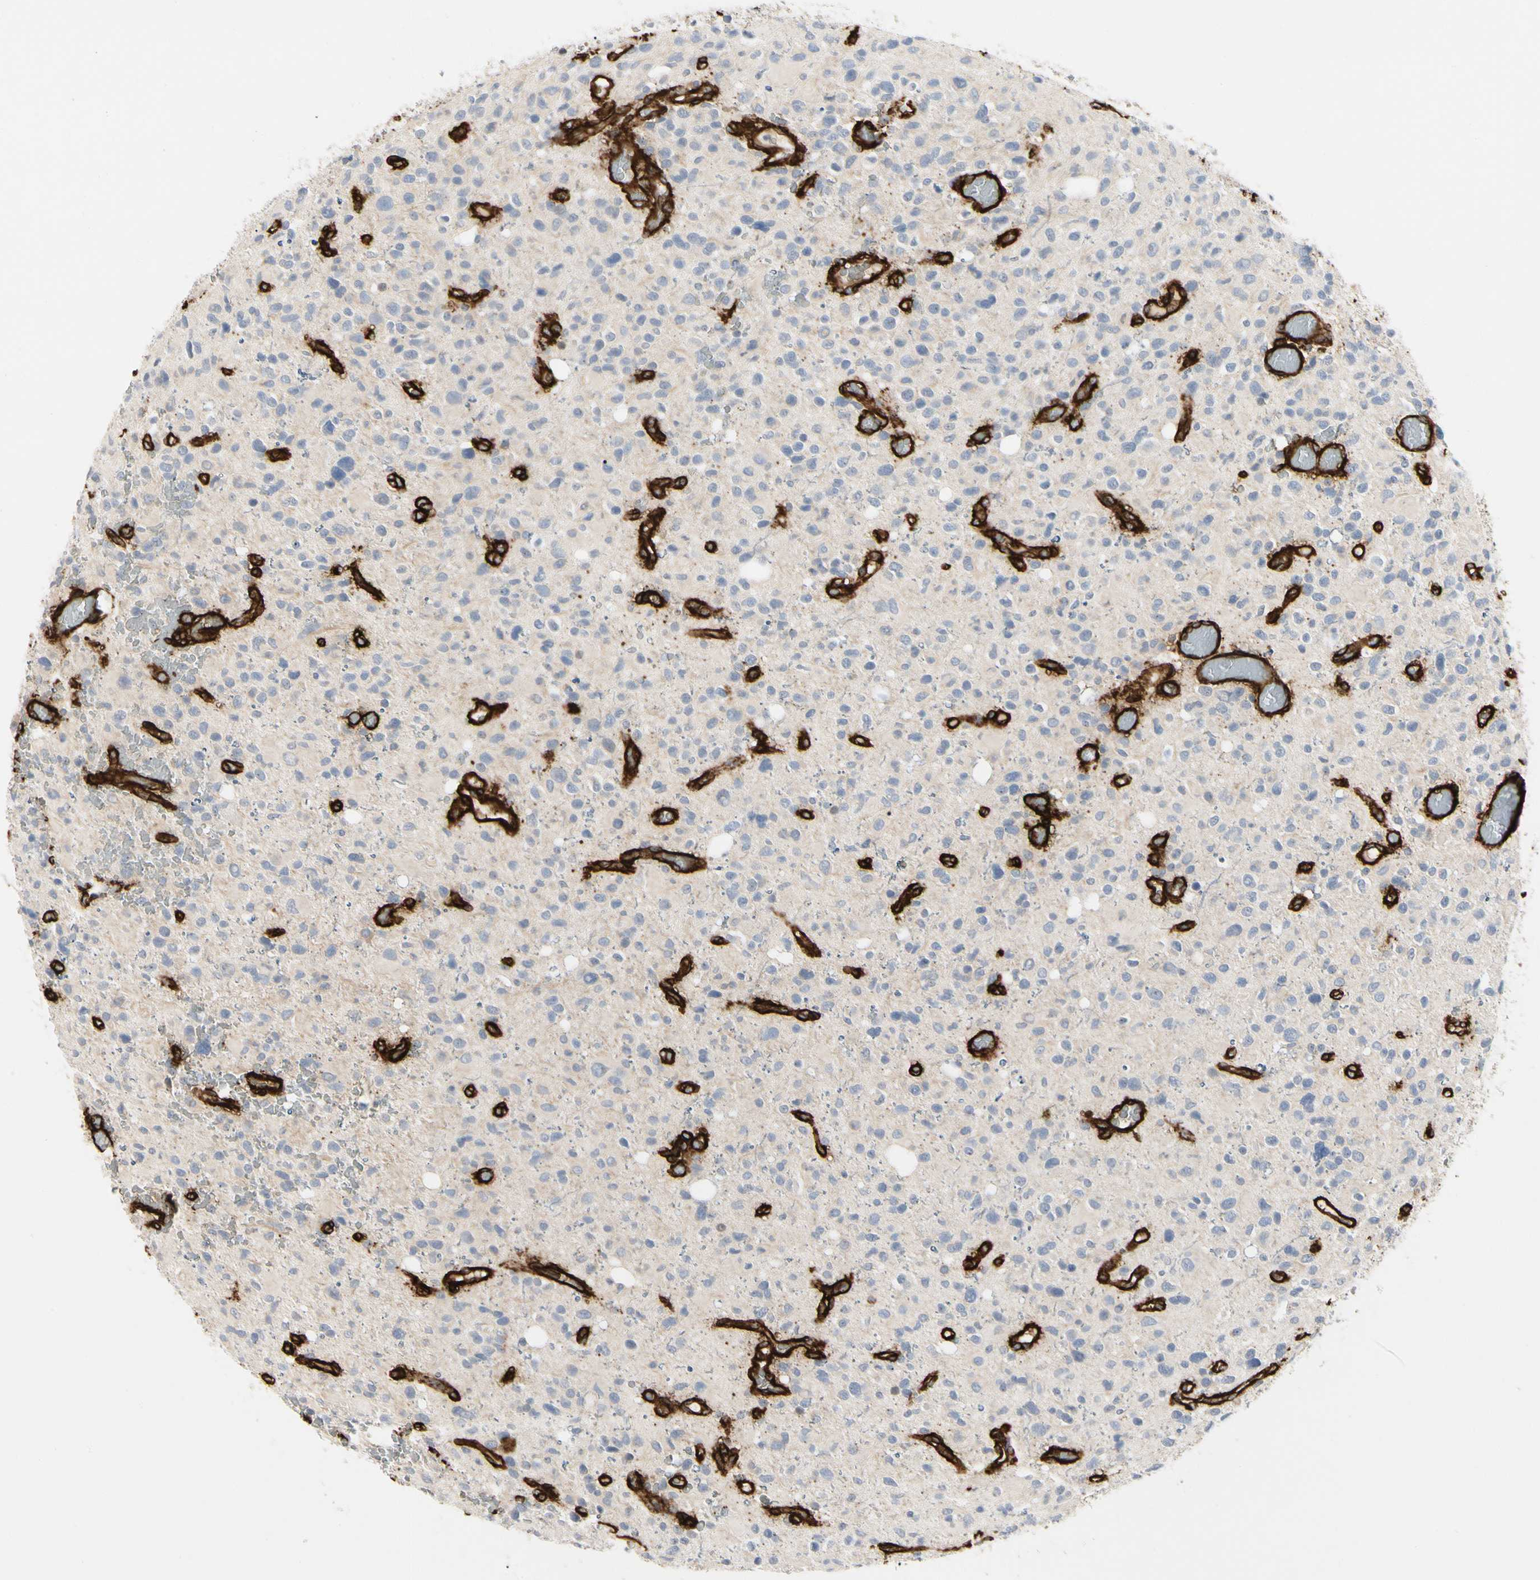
{"staining": {"intensity": "negative", "quantity": "none", "location": "none"}, "tissue": "glioma", "cell_type": "Tumor cells", "image_type": "cancer", "snomed": [{"axis": "morphology", "description": "Glioma, malignant, High grade"}, {"axis": "topography", "description": "Brain"}], "caption": "Tumor cells show no significant staining in malignant high-grade glioma.", "gene": "GGT5", "patient": {"sex": "male", "age": 48}}